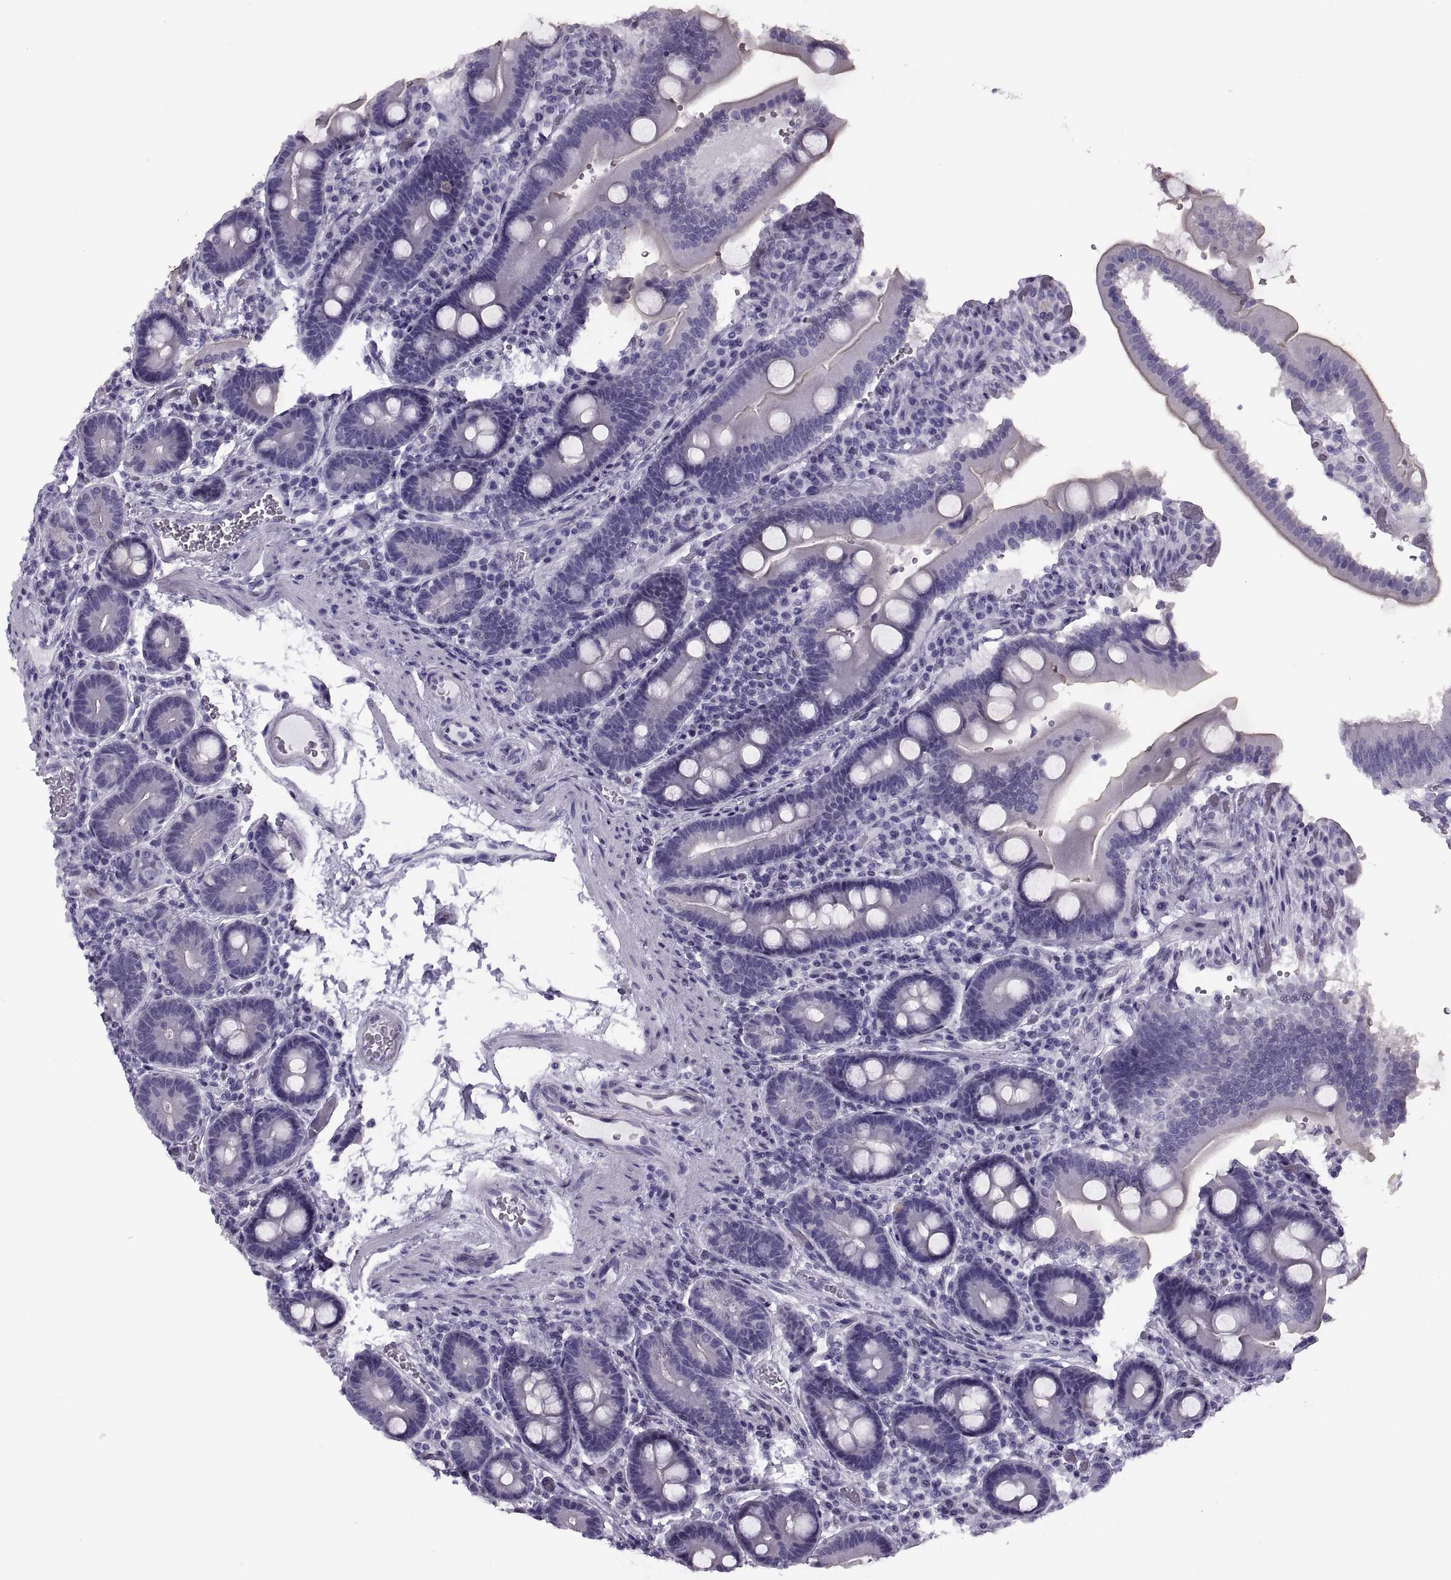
{"staining": {"intensity": "negative", "quantity": "none", "location": "none"}, "tissue": "duodenum", "cell_type": "Glandular cells", "image_type": "normal", "snomed": [{"axis": "morphology", "description": "Normal tissue, NOS"}, {"axis": "topography", "description": "Duodenum"}], "caption": "A high-resolution image shows IHC staining of benign duodenum, which reveals no significant staining in glandular cells. The staining is performed using DAB brown chromogen with nuclei counter-stained in using hematoxylin.", "gene": "RLBP1", "patient": {"sex": "female", "age": 62}}